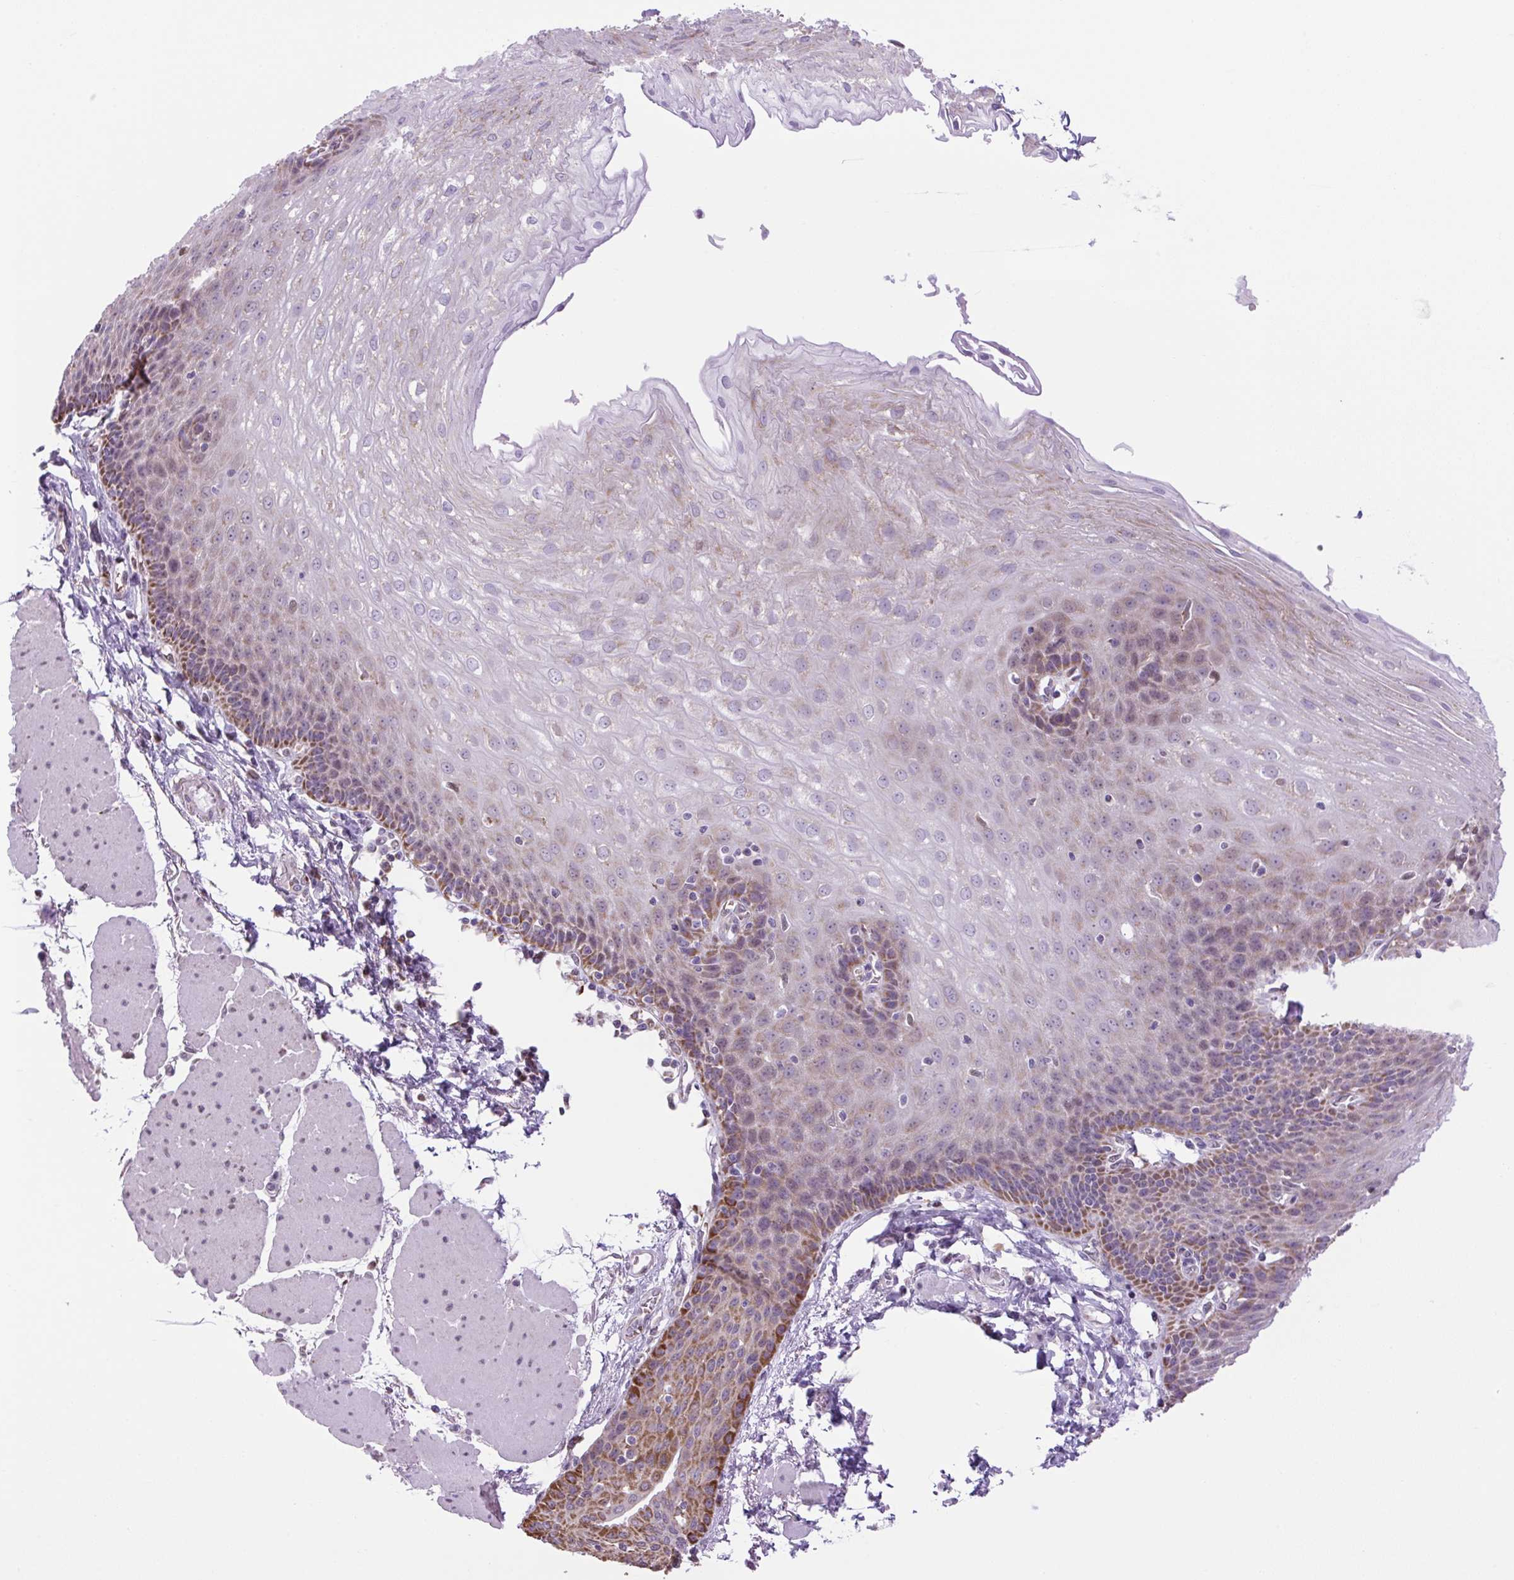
{"staining": {"intensity": "moderate", "quantity": "25%-75%", "location": "cytoplasmic/membranous,nuclear"}, "tissue": "esophagus", "cell_type": "Squamous epithelial cells", "image_type": "normal", "snomed": [{"axis": "morphology", "description": "Normal tissue, NOS"}, {"axis": "topography", "description": "Esophagus"}], "caption": "Brown immunohistochemical staining in unremarkable human esophagus exhibits moderate cytoplasmic/membranous,nuclear staining in approximately 25%-75% of squamous epithelial cells.", "gene": "SCO2", "patient": {"sex": "female", "age": 81}}